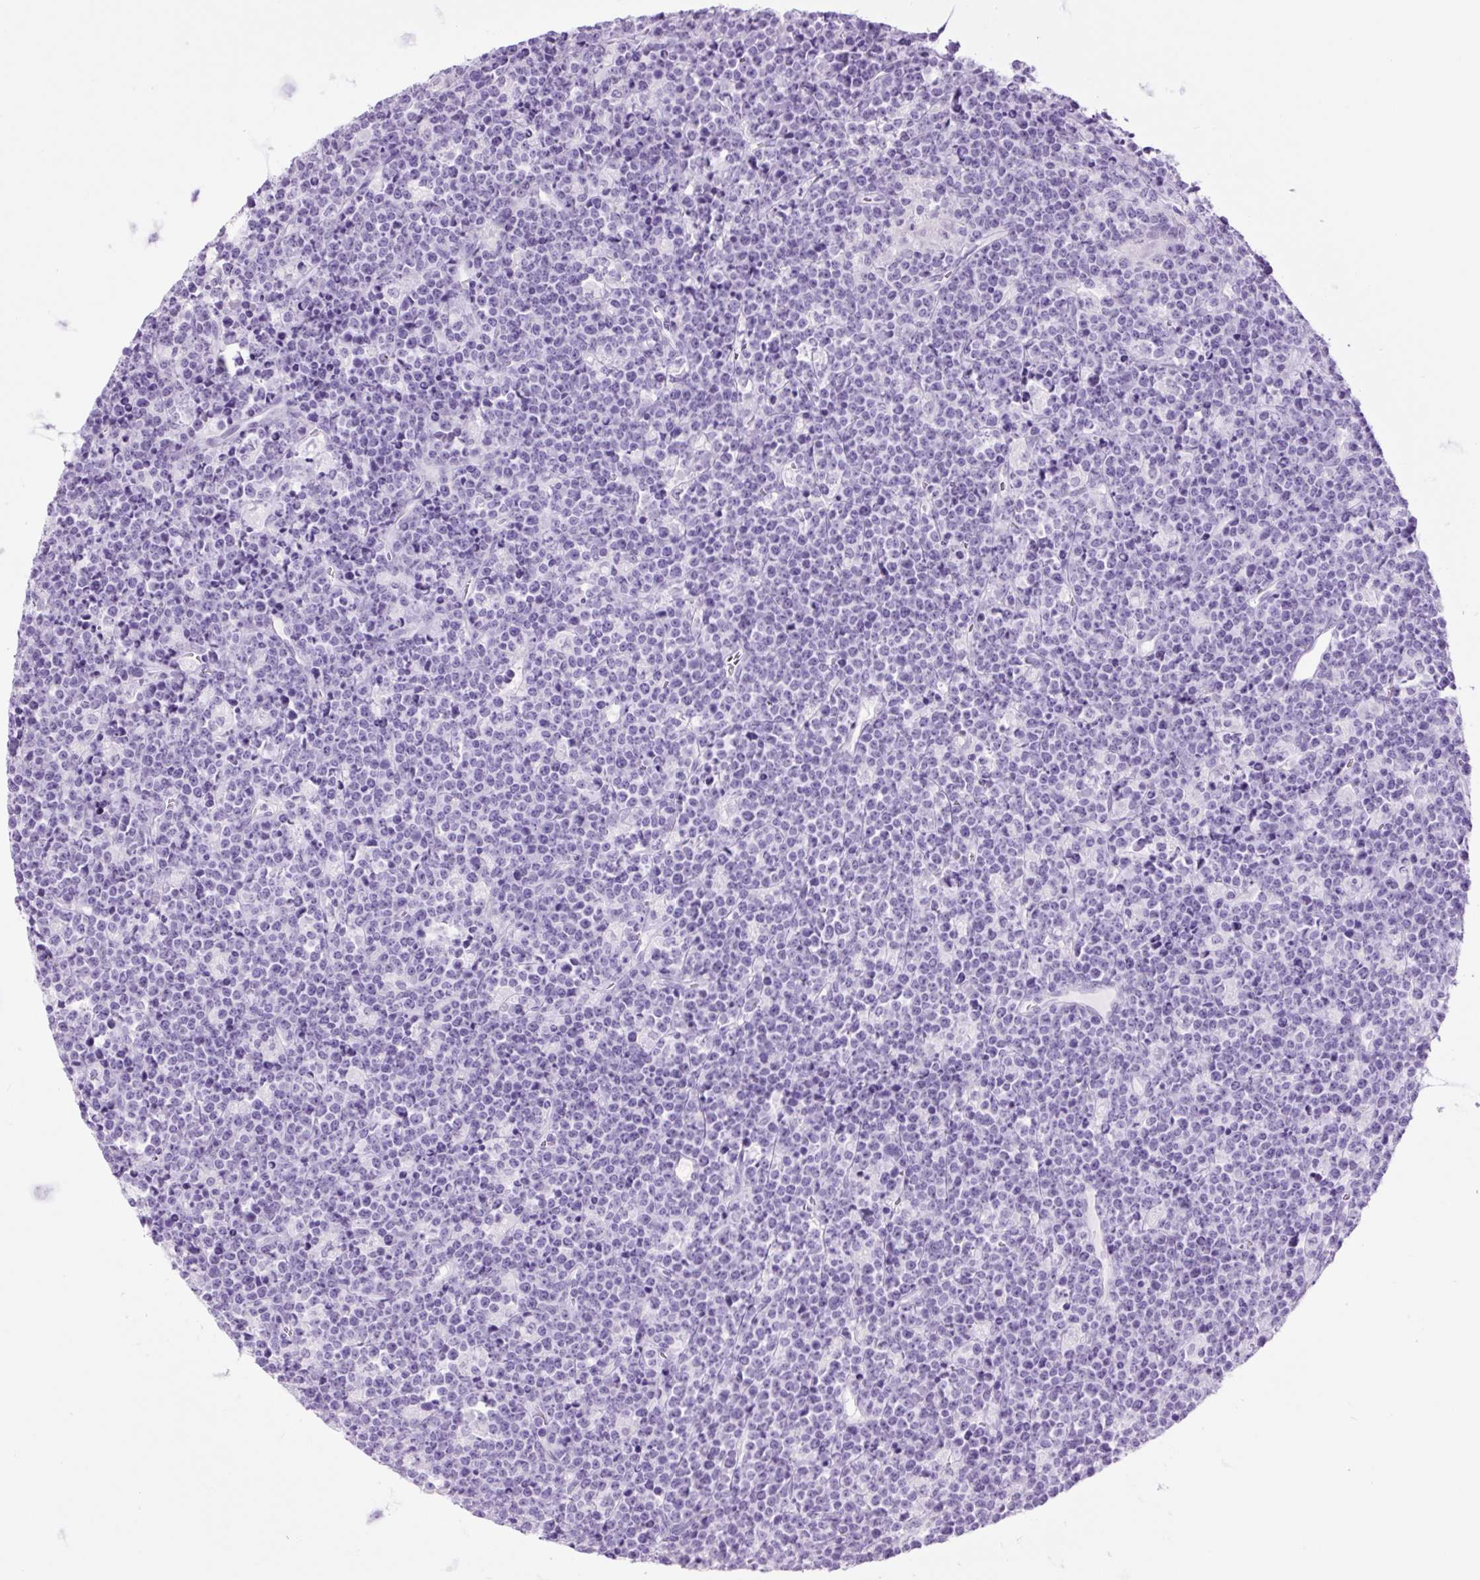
{"staining": {"intensity": "negative", "quantity": "none", "location": "none"}, "tissue": "lymphoma", "cell_type": "Tumor cells", "image_type": "cancer", "snomed": [{"axis": "morphology", "description": "Malignant lymphoma, non-Hodgkin's type, High grade"}, {"axis": "topography", "description": "Ovary"}], "caption": "This is a image of immunohistochemistry staining of malignant lymphoma, non-Hodgkin's type (high-grade), which shows no expression in tumor cells. (Stains: DAB (3,3'-diaminobenzidine) immunohistochemistry (IHC) with hematoxylin counter stain, Microscopy: brightfield microscopy at high magnification).", "gene": "TFF2", "patient": {"sex": "female", "age": 56}}